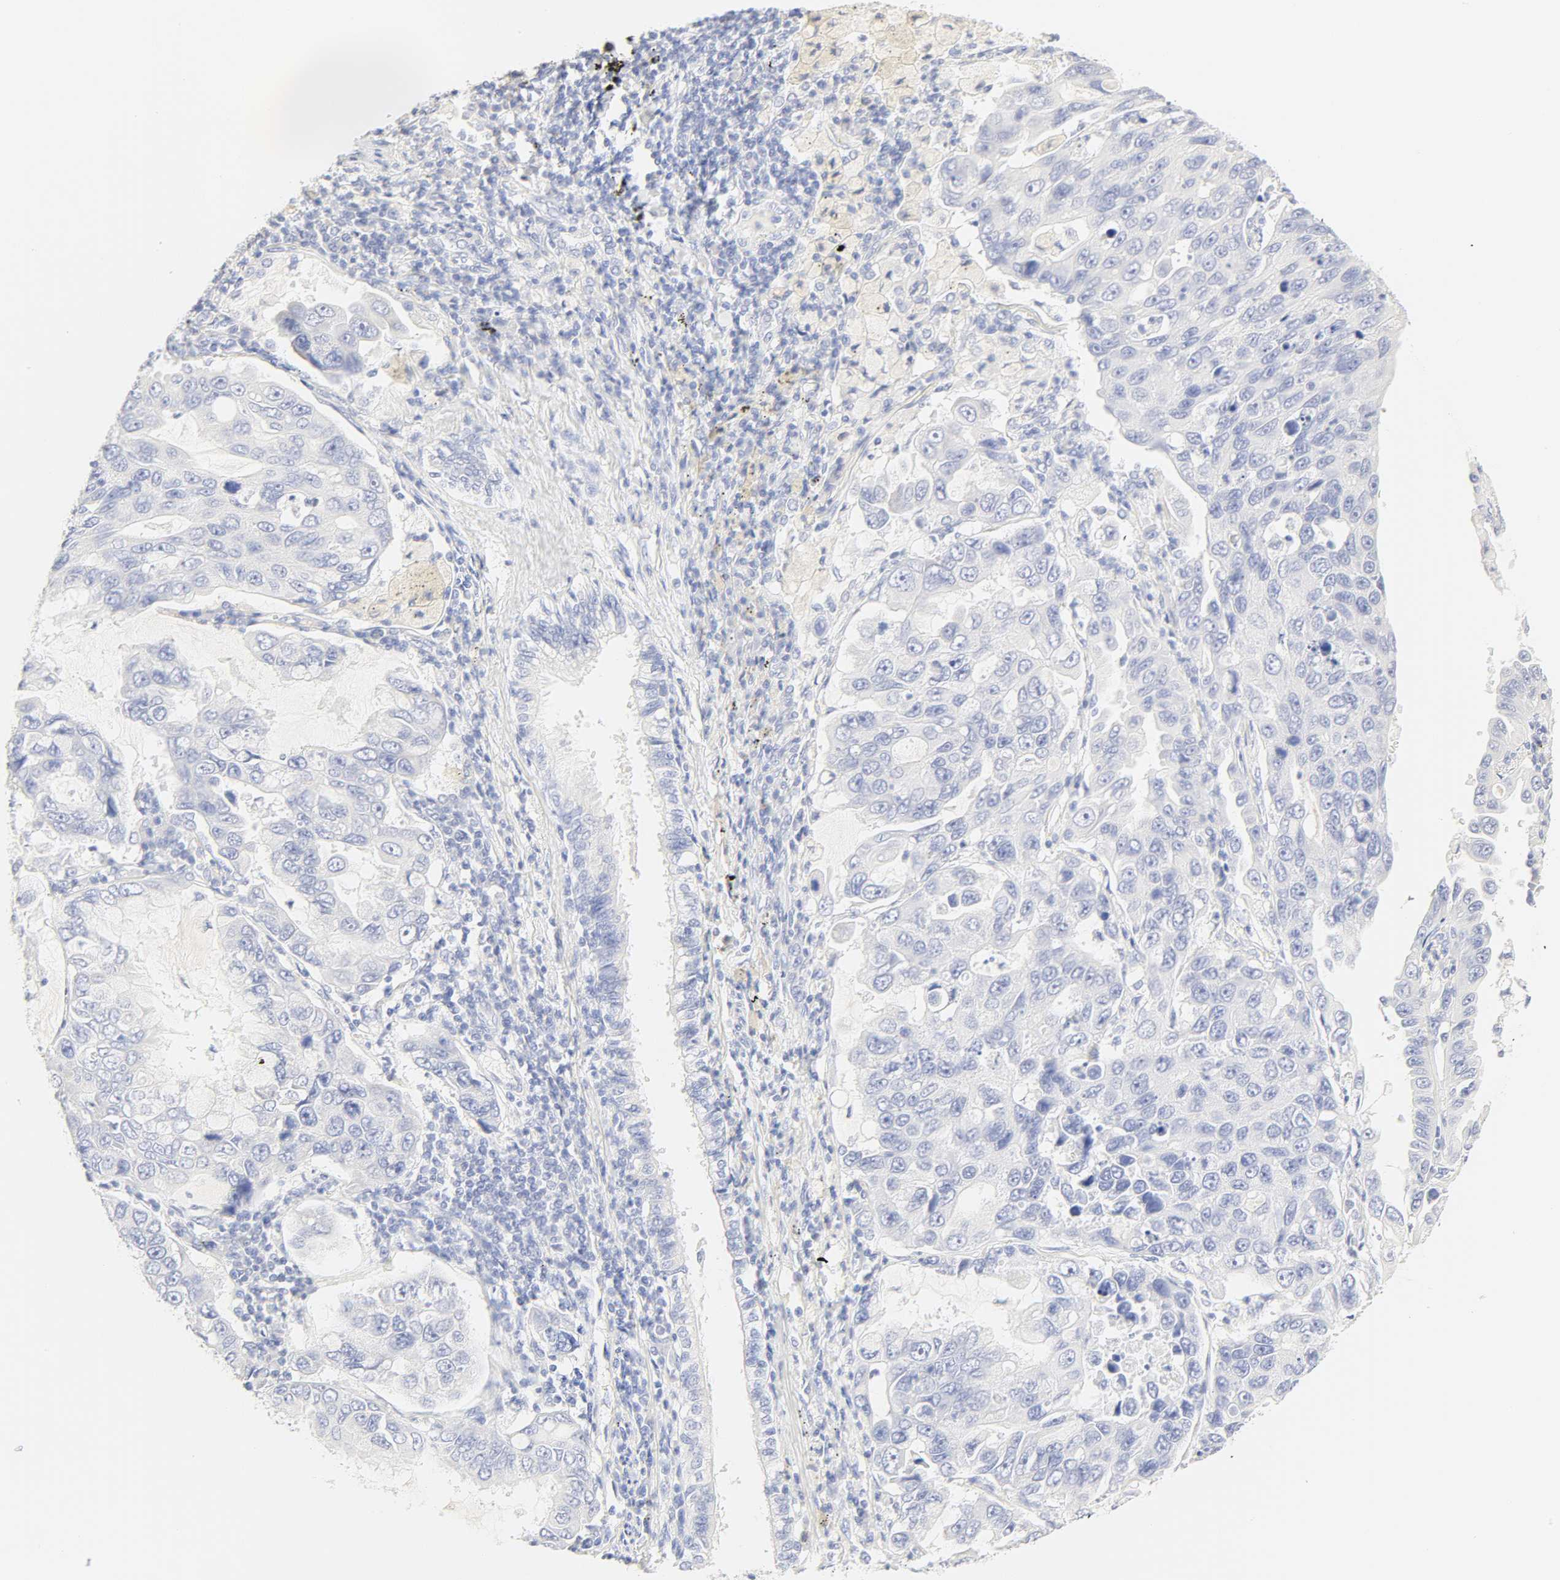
{"staining": {"intensity": "negative", "quantity": "none", "location": "none"}, "tissue": "lung cancer", "cell_type": "Tumor cells", "image_type": "cancer", "snomed": [{"axis": "morphology", "description": "Adenocarcinoma, NOS"}, {"axis": "topography", "description": "Lung"}], "caption": "Immunohistochemistry of lung cancer demonstrates no expression in tumor cells.", "gene": "SLCO1B3", "patient": {"sex": "male", "age": 64}}